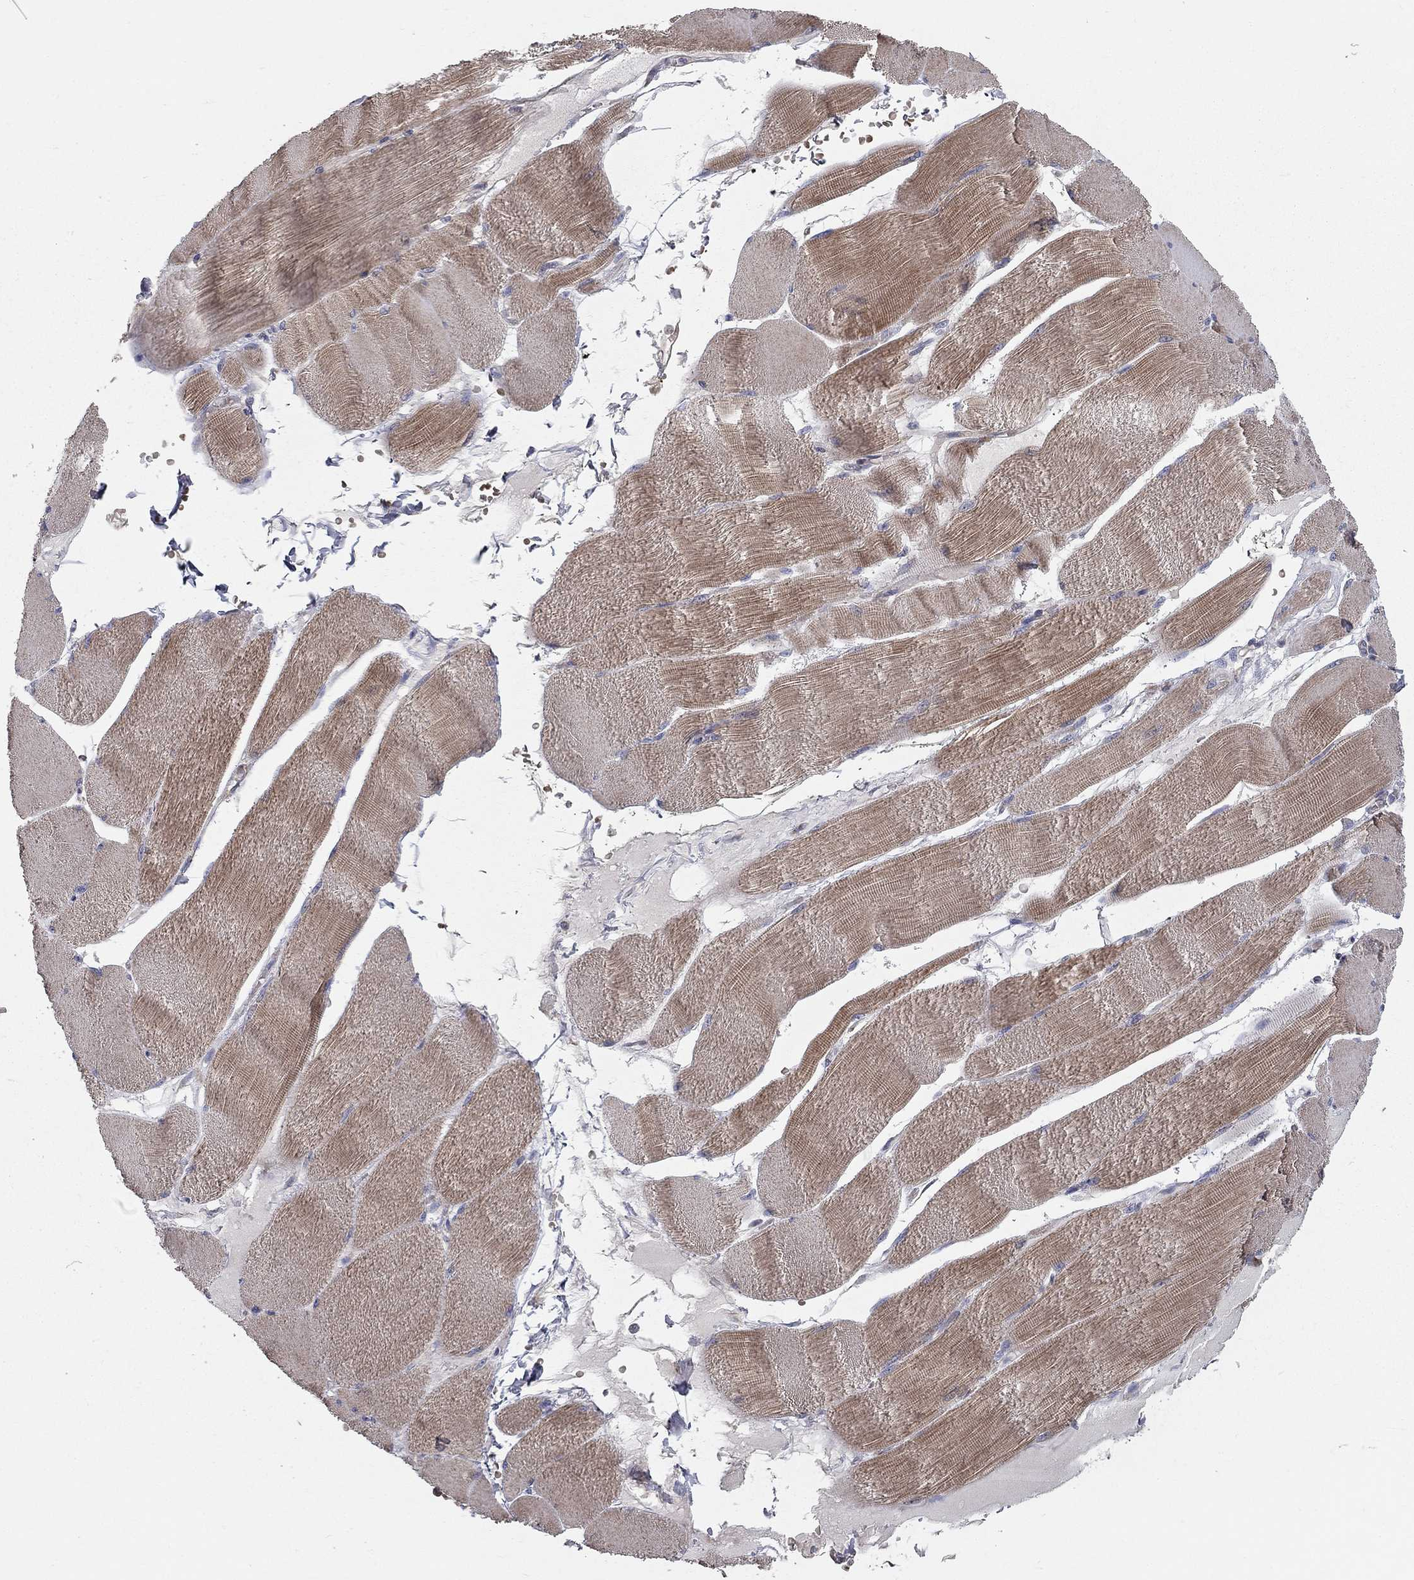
{"staining": {"intensity": "moderate", "quantity": "25%-75%", "location": "cytoplasmic/membranous"}, "tissue": "skeletal muscle", "cell_type": "Myocytes", "image_type": "normal", "snomed": [{"axis": "morphology", "description": "Normal tissue, NOS"}, {"axis": "topography", "description": "Skeletal muscle"}], "caption": "Immunohistochemical staining of normal skeletal muscle displays moderate cytoplasmic/membranous protein positivity in approximately 25%-75% of myocytes. (DAB (3,3'-diaminobenzidine) IHC with brightfield microscopy, high magnification).", "gene": "KANSL1L", "patient": {"sex": "male", "age": 56}}